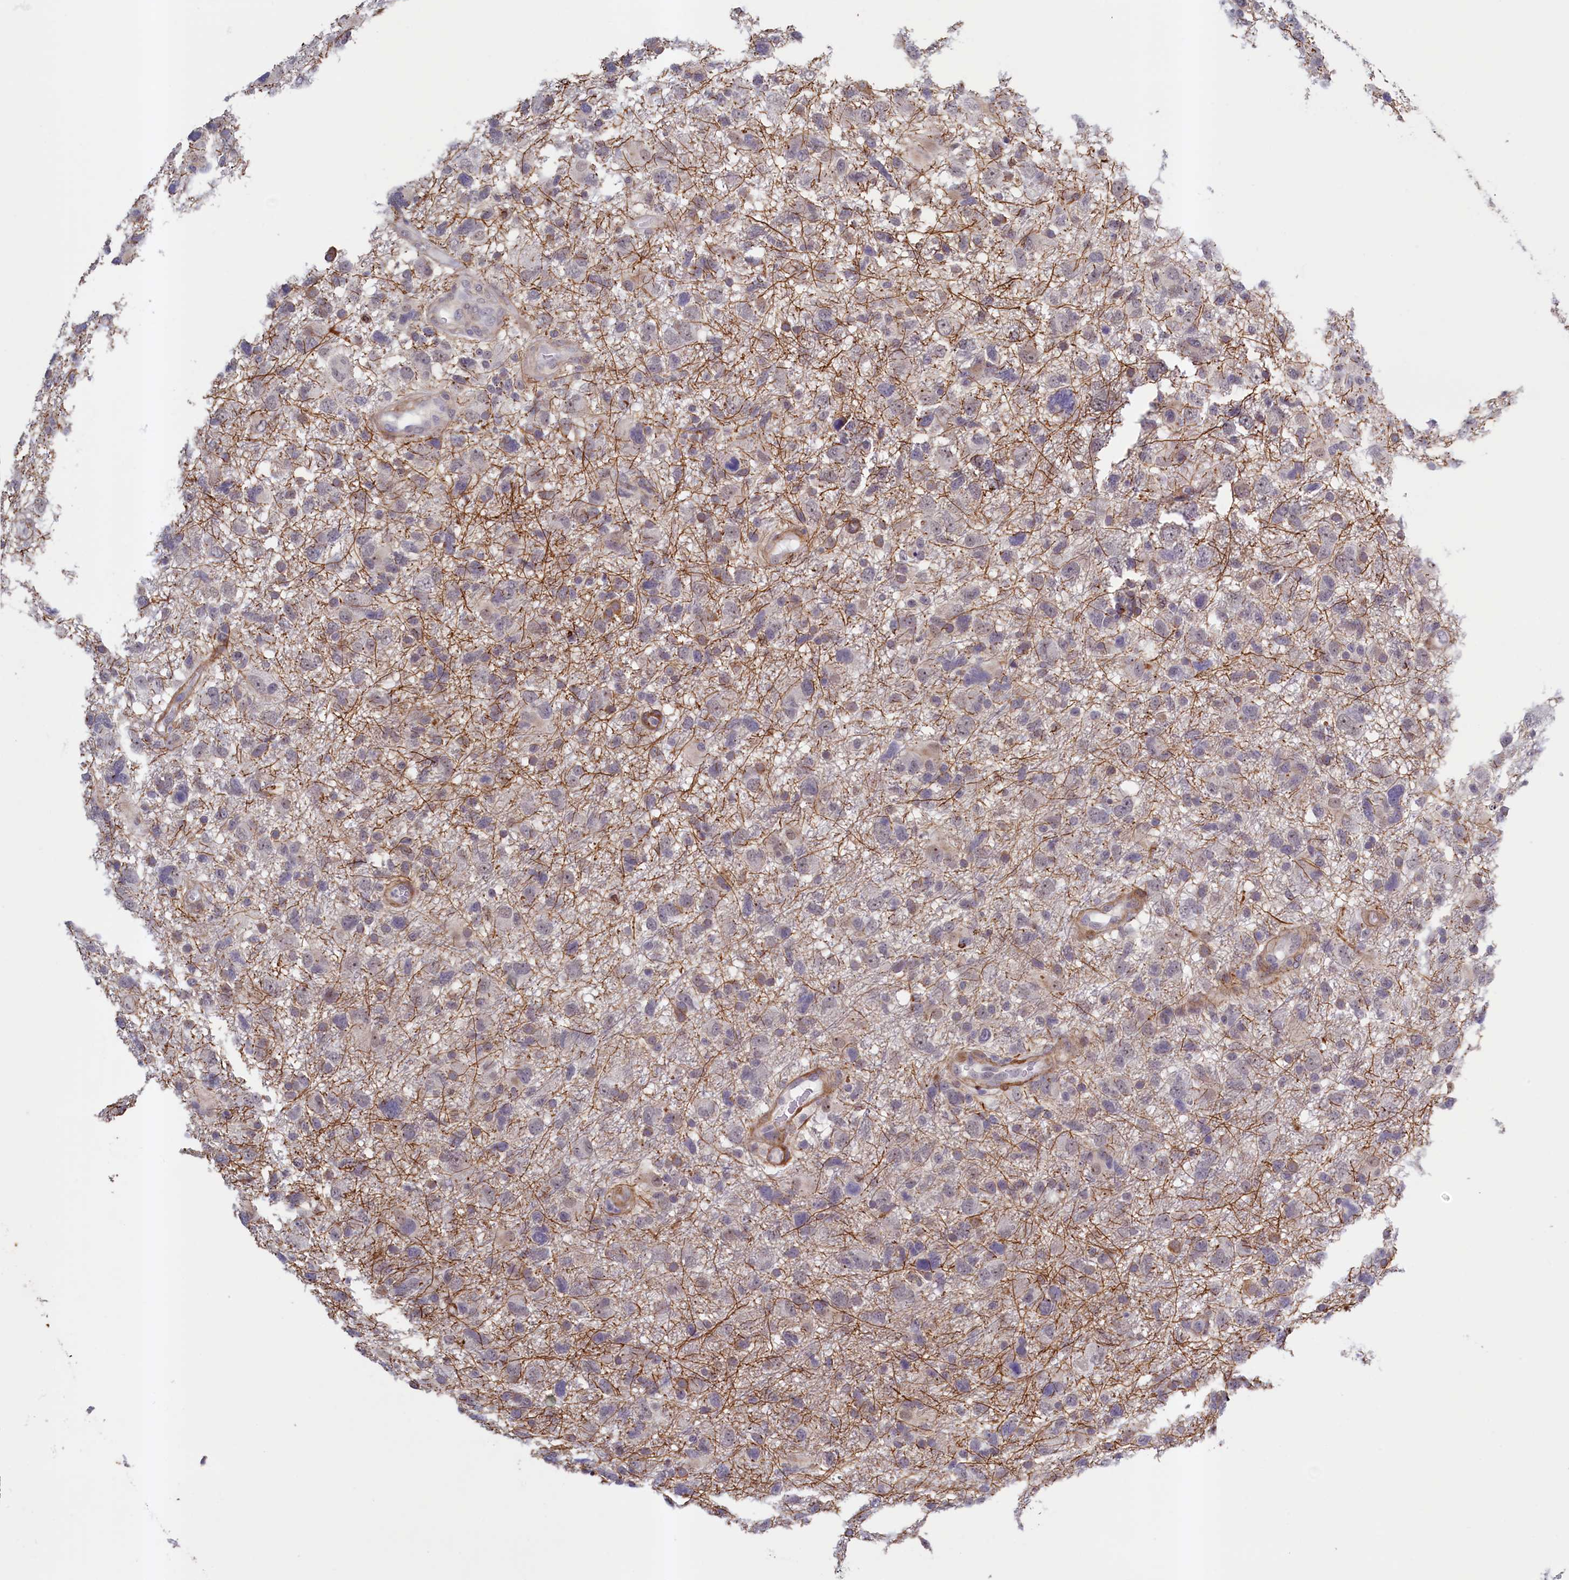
{"staining": {"intensity": "negative", "quantity": "none", "location": "none"}, "tissue": "glioma", "cell_type": "Tumor cells", "image_type": "cancer", "snomed": [{"axis": "morphology", "description": "Glioma, malignant, High grade"}, {"axis": "topography", "description": "Brain"}], "caption": "This is a histopathology image of immunohistochemistry (IHC) staining of glioma, which shows no positivity in tumor cells.", "gene": "PACSIN3", "patient": {"sex": "male", "age": 61}}